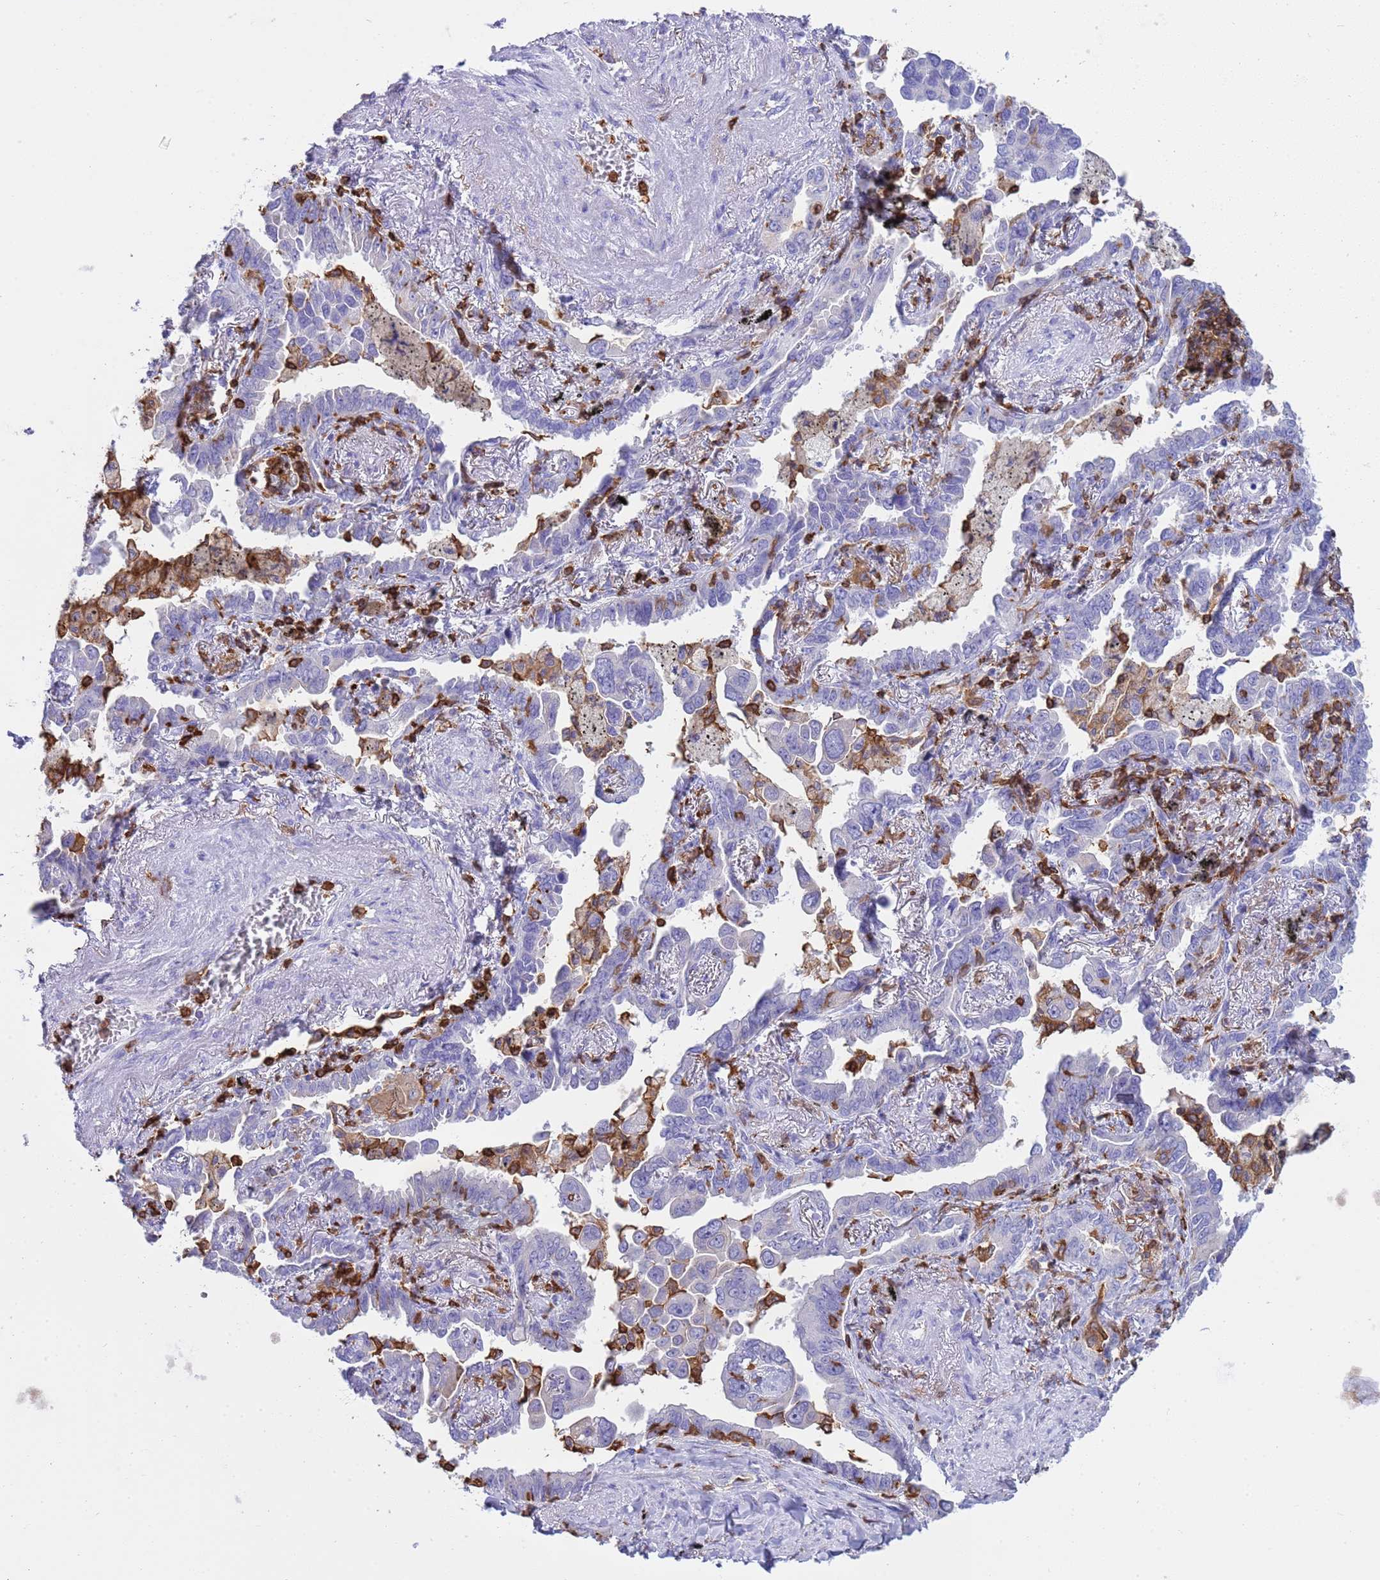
{"staining": {"intensity": "negative", "quantity": "none", "location": "none"}, "tissue": "lung cancer", "cell_type": "Tumor cells", "image_type": "cancer", "snomed": [{"axis": "morphology", "description": "Adenocarcinoma, NOS"}, {"axis": "topography", "description": "Lung"}], "caption": "Human adenocarcinoma (lung) stained for a protein using IHC reveals no staining in tumor cells.", "gene": "IRF5", "patient": {"sex": "male", "age": 67}}